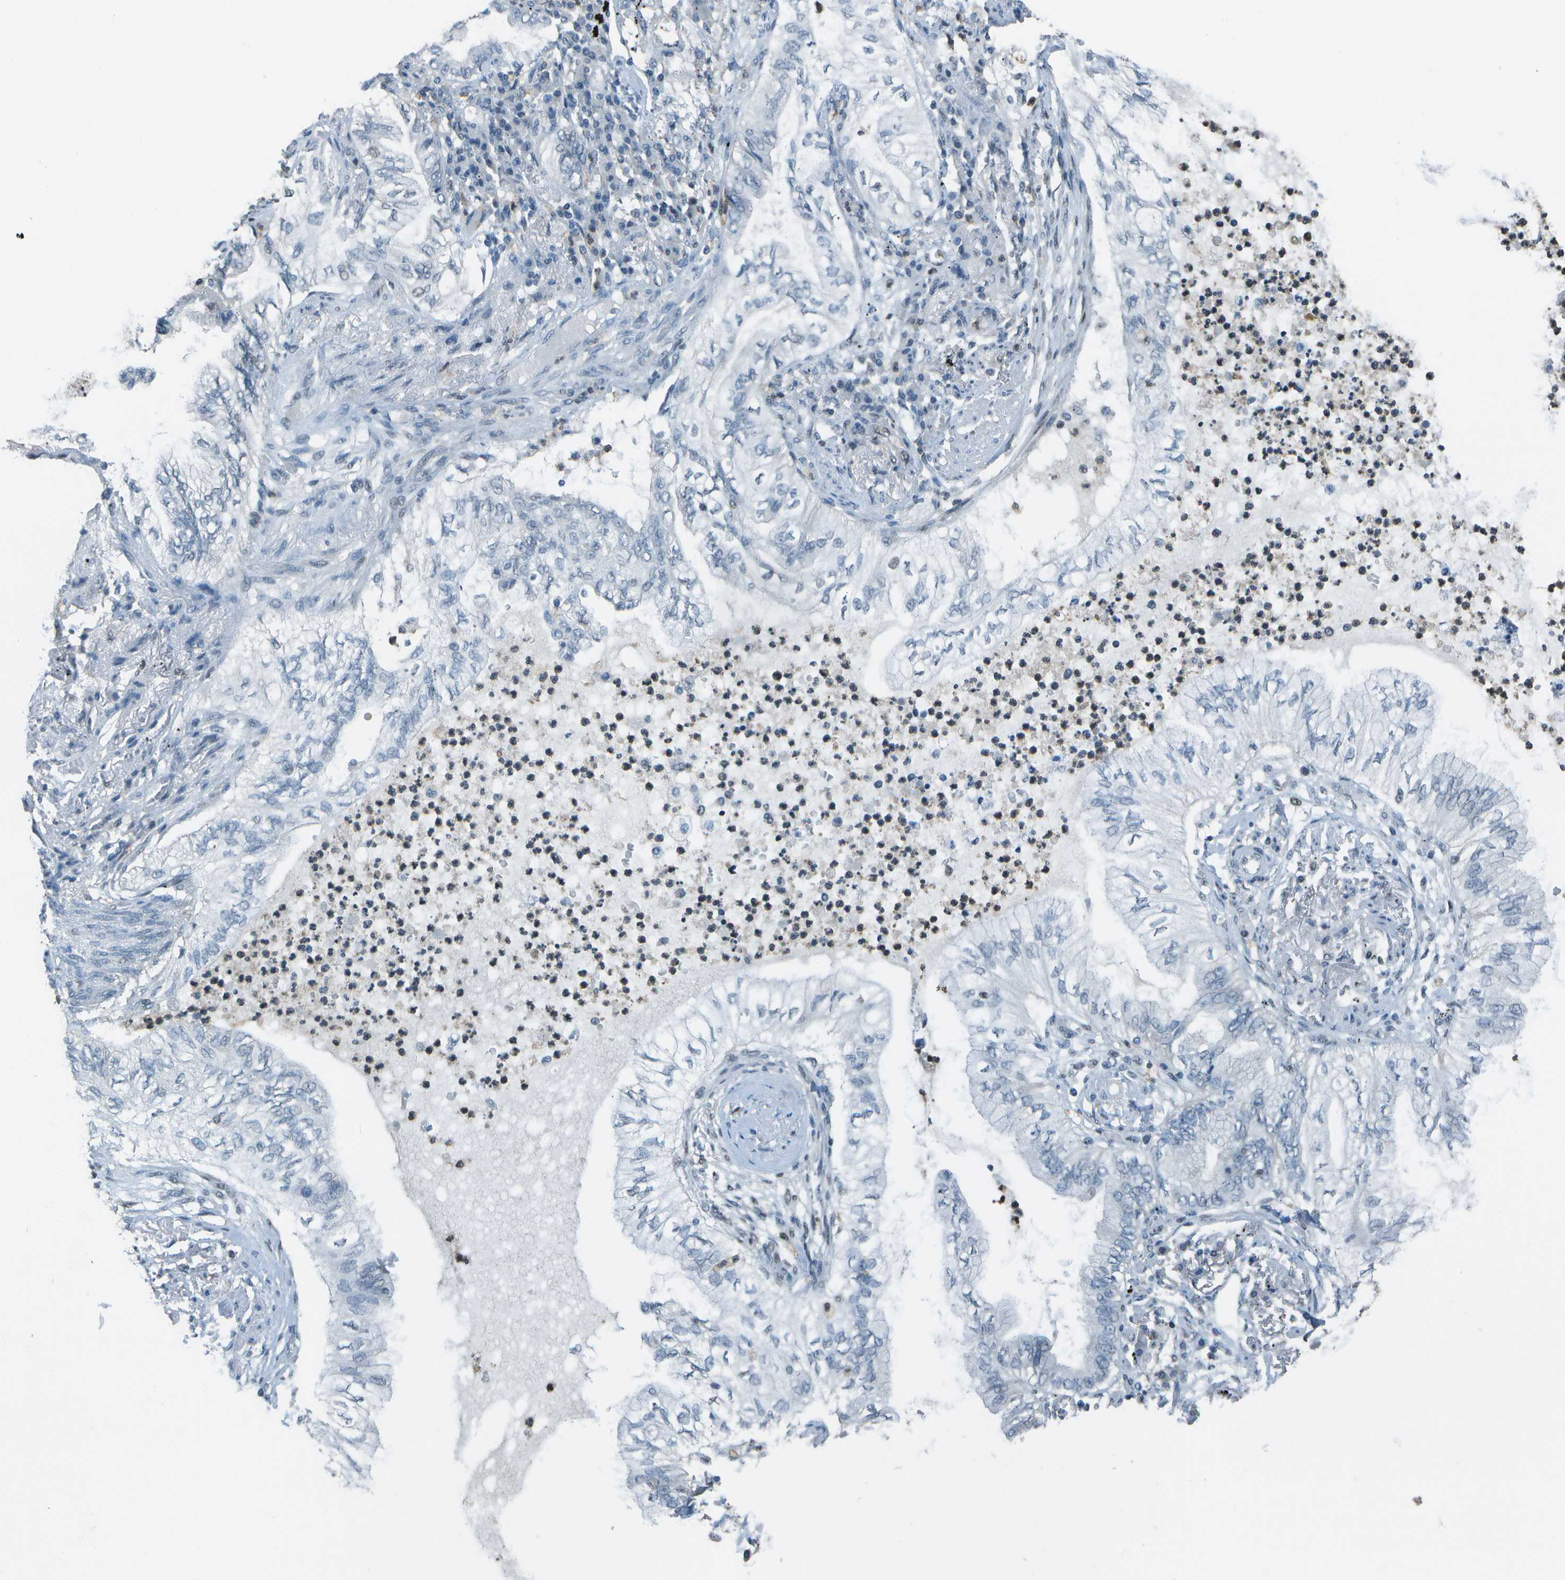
{"staining": {"intensity": "negative", "quantity": "none", "location": "none"}, "tissue": "lung cancer", "cell_type": "Tumor cells", "image_type": "cancer", "snomed": [{"axis": "morphology", "description": "Normal tissue, NOS"}, {"axis": "morphology", "description": "Adenocarcinoma, NOS"}, {"axis": "topography", "description": "Bronchus"}, {"axis": "topography", "description": "Lung"}], "caption": "The photomicrograph displays no staining of tumor cells in lung adenocarcinoma.", "gene": "DEPDC1", "patient": {"sex": "female", "age": 70}}